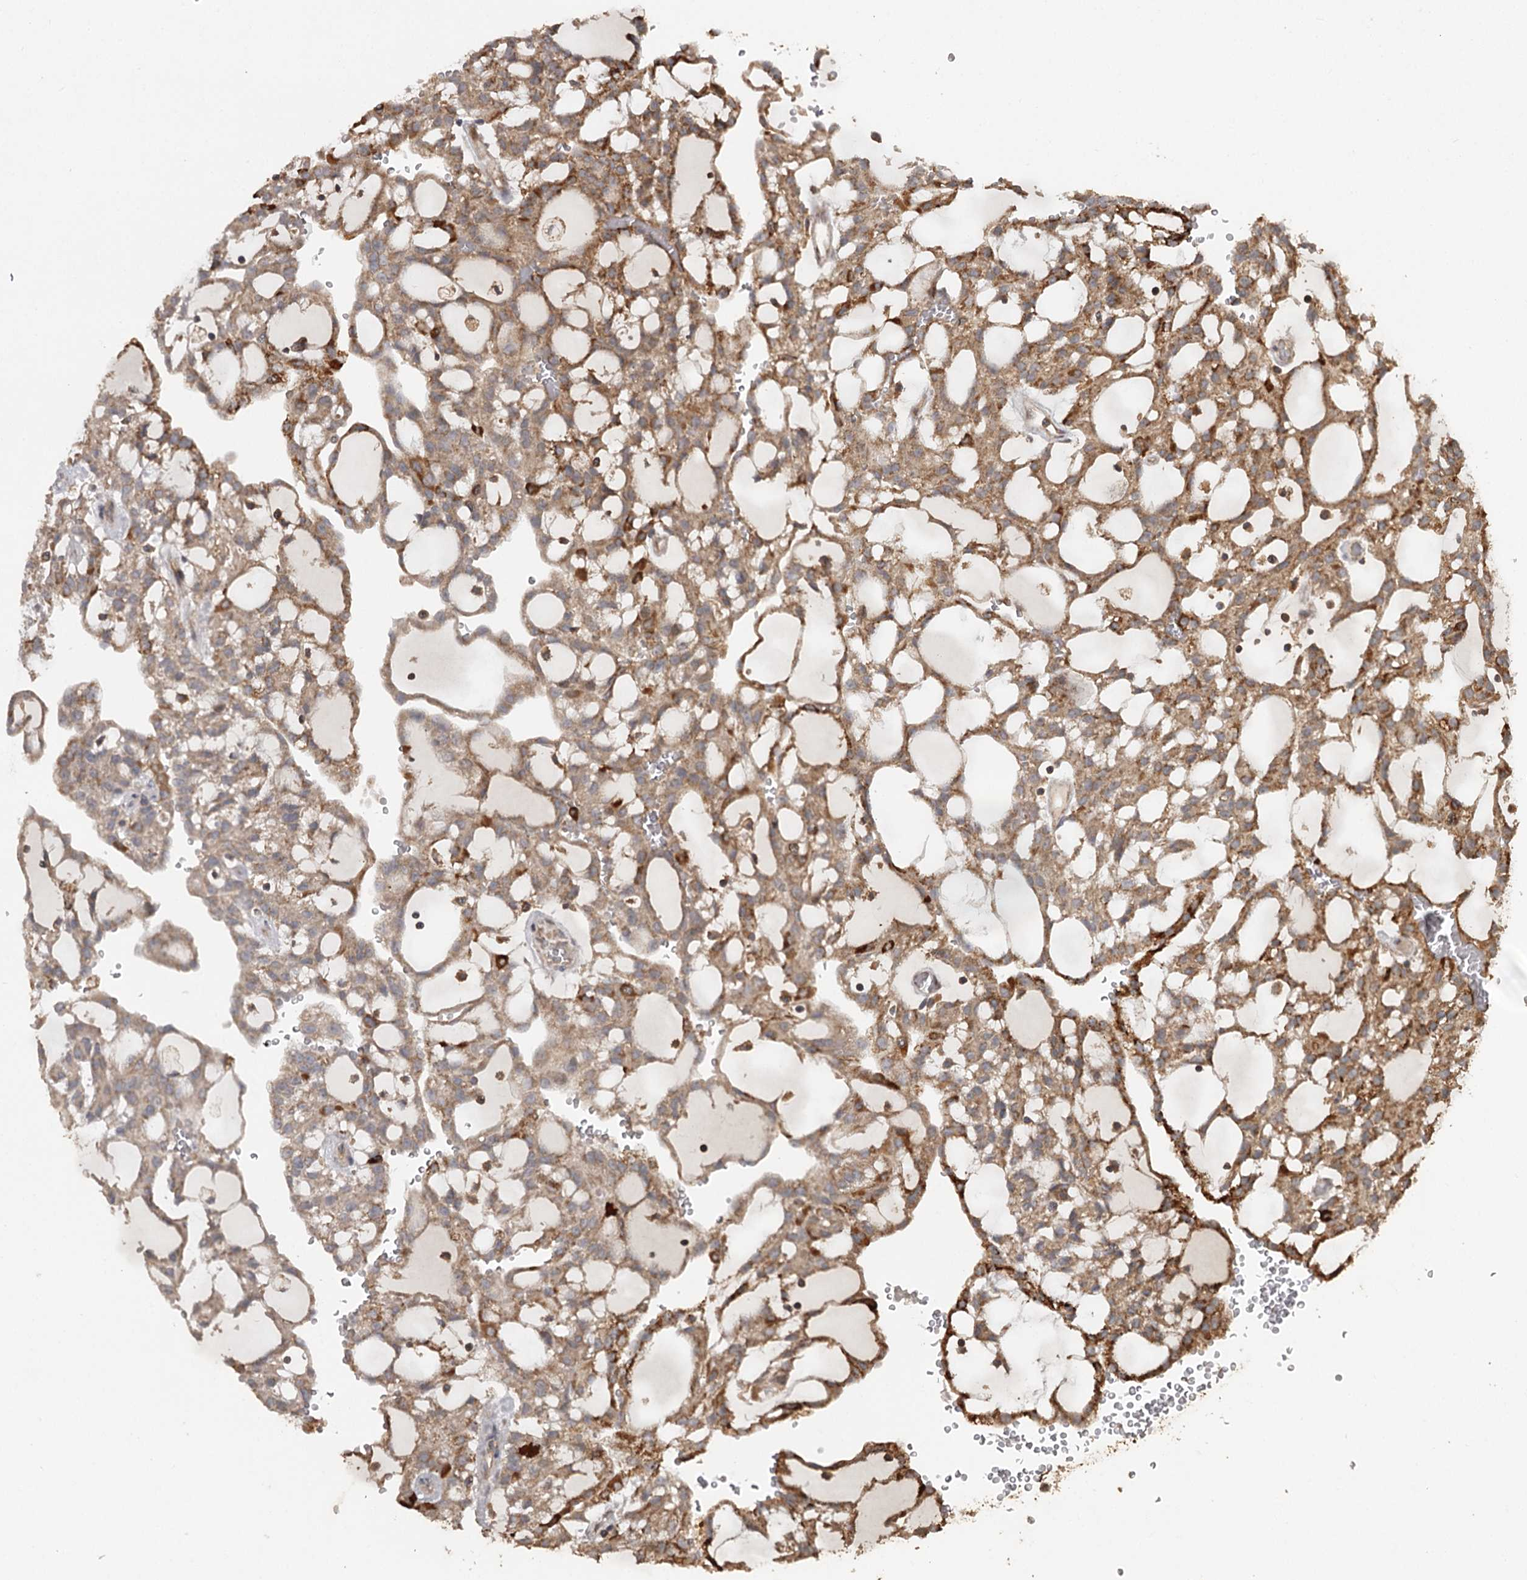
{"staining": {"intensity": "moderate", "quantity": "25%-75%", "location": "cytoplasmic/membranous"}, "tissue": "renal cancer", "cell_type": "Tumor cells", "image_type": "cancer", "snomed": [{"axis": "morphology", "description": "Adenocarcinoma, NOS"}, {"axis": "topography", "description": "Kidney"}], "caption": "The photomicrograph reveals immunohistochemical staining of renal cancer (adenocarcinoma). There is moderate cytoplasmic/membranous expression is identified in about 25%-75% of tumor cells. The staining was performed using DAB (3,3'-diaminobenzidine), with brown indicating positive protein expression. Nuclei are stained blue with hematoxylin.", "gene": "FAXC", "patient": {"sex": "male", "age": 63}}